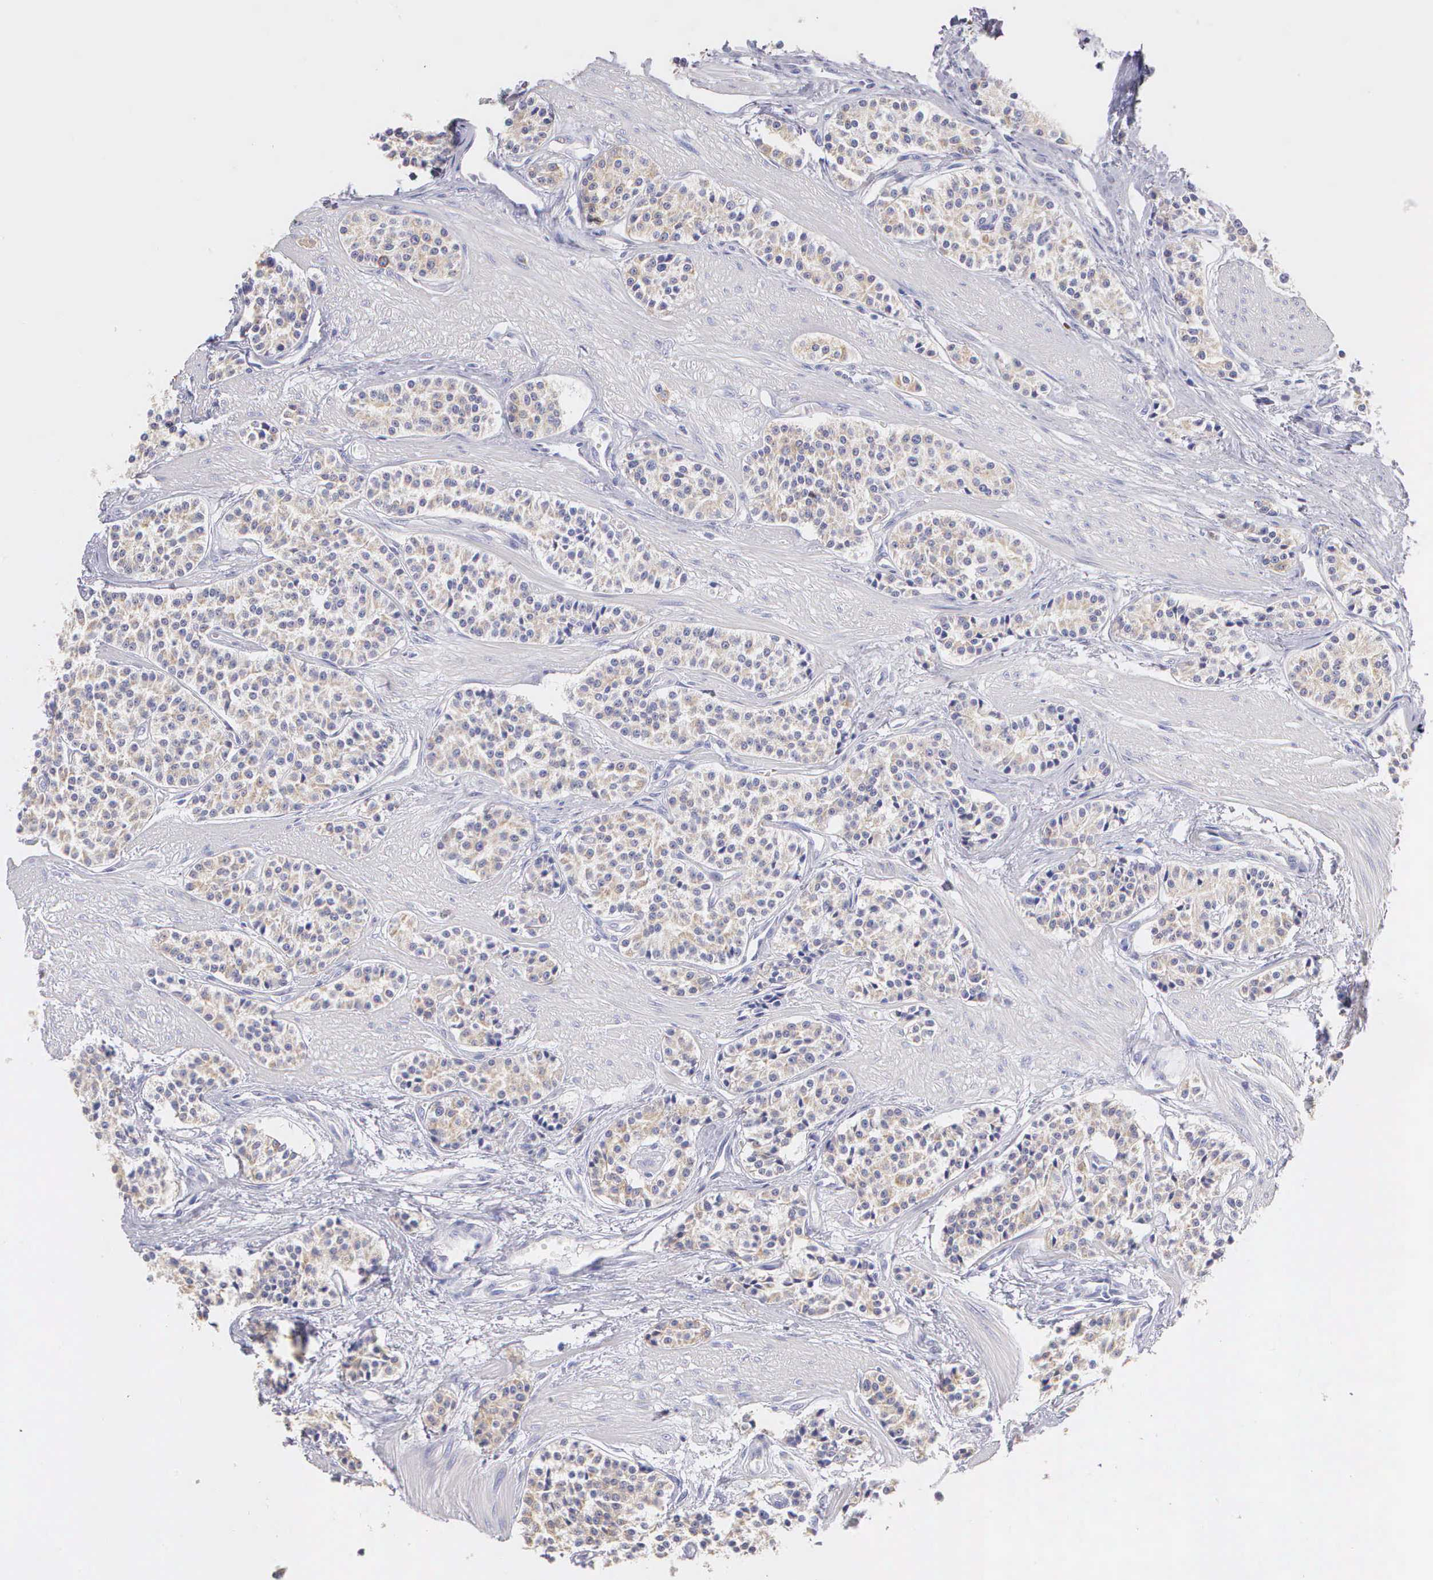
{"staining": {"intensity": "weak", "quantity": "25%-75%", "location": "cytoplasmic/membranous"}, "tissue": "carcinoid", "cell_type": "Tumor cells", "image_type": "cancer", "snomed": [{"axis": "morphology", "description": "Carcinoid, malignant, NOS"}, {"axis": "topography", "description": "Stomach"}], "caption": "Immunohistochemistry of carcinoid demonstrates low levels of weak cytoplasmic/membranous expression in about 25%-75% of tumor cells. (Brightfield microscopy of DAB IHC at high magnification).", "gene": "KRT17", "patient": {"sex": "female", "age": 76}}